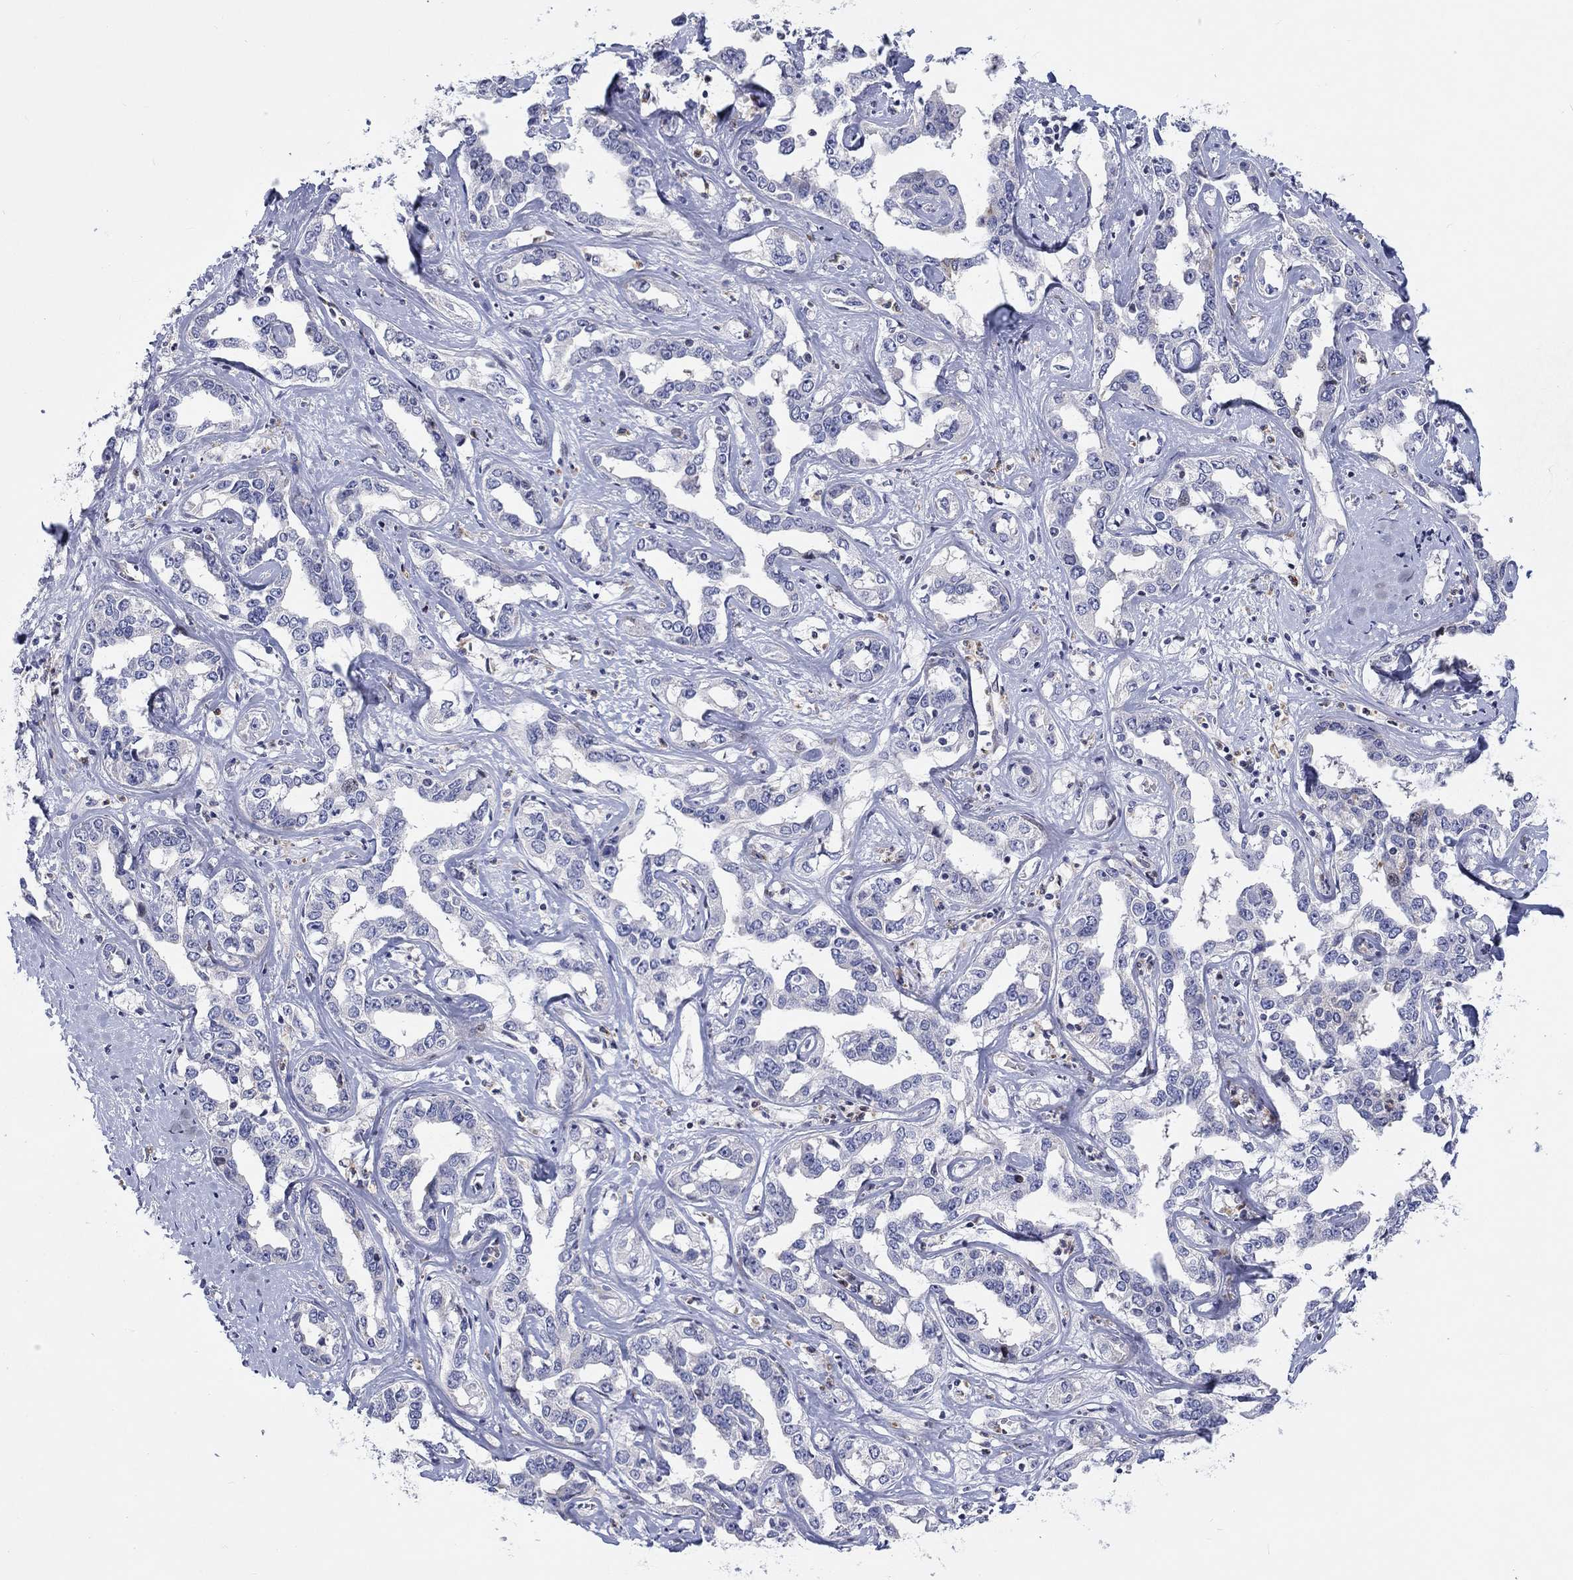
{"staining": {"intensity": "negative", "quantity": "none", "location": "none"}, "tissue": "liver cancer", "cell_type": "Tumor cells", "image_type": "cancer", "snomed": [{"axis": "morphology", "description": "Cholangiocarcinoma"}, {"axis": "topography", "description": "Liver"}], "caption": "This is an immunohistochemistry (IHC) histopathology image of cholangiocarcinoma (liver). There is no staining in tumor cells.", "gene": "ARHGAP36", "patient": {"sex": "male", "age": 59}}